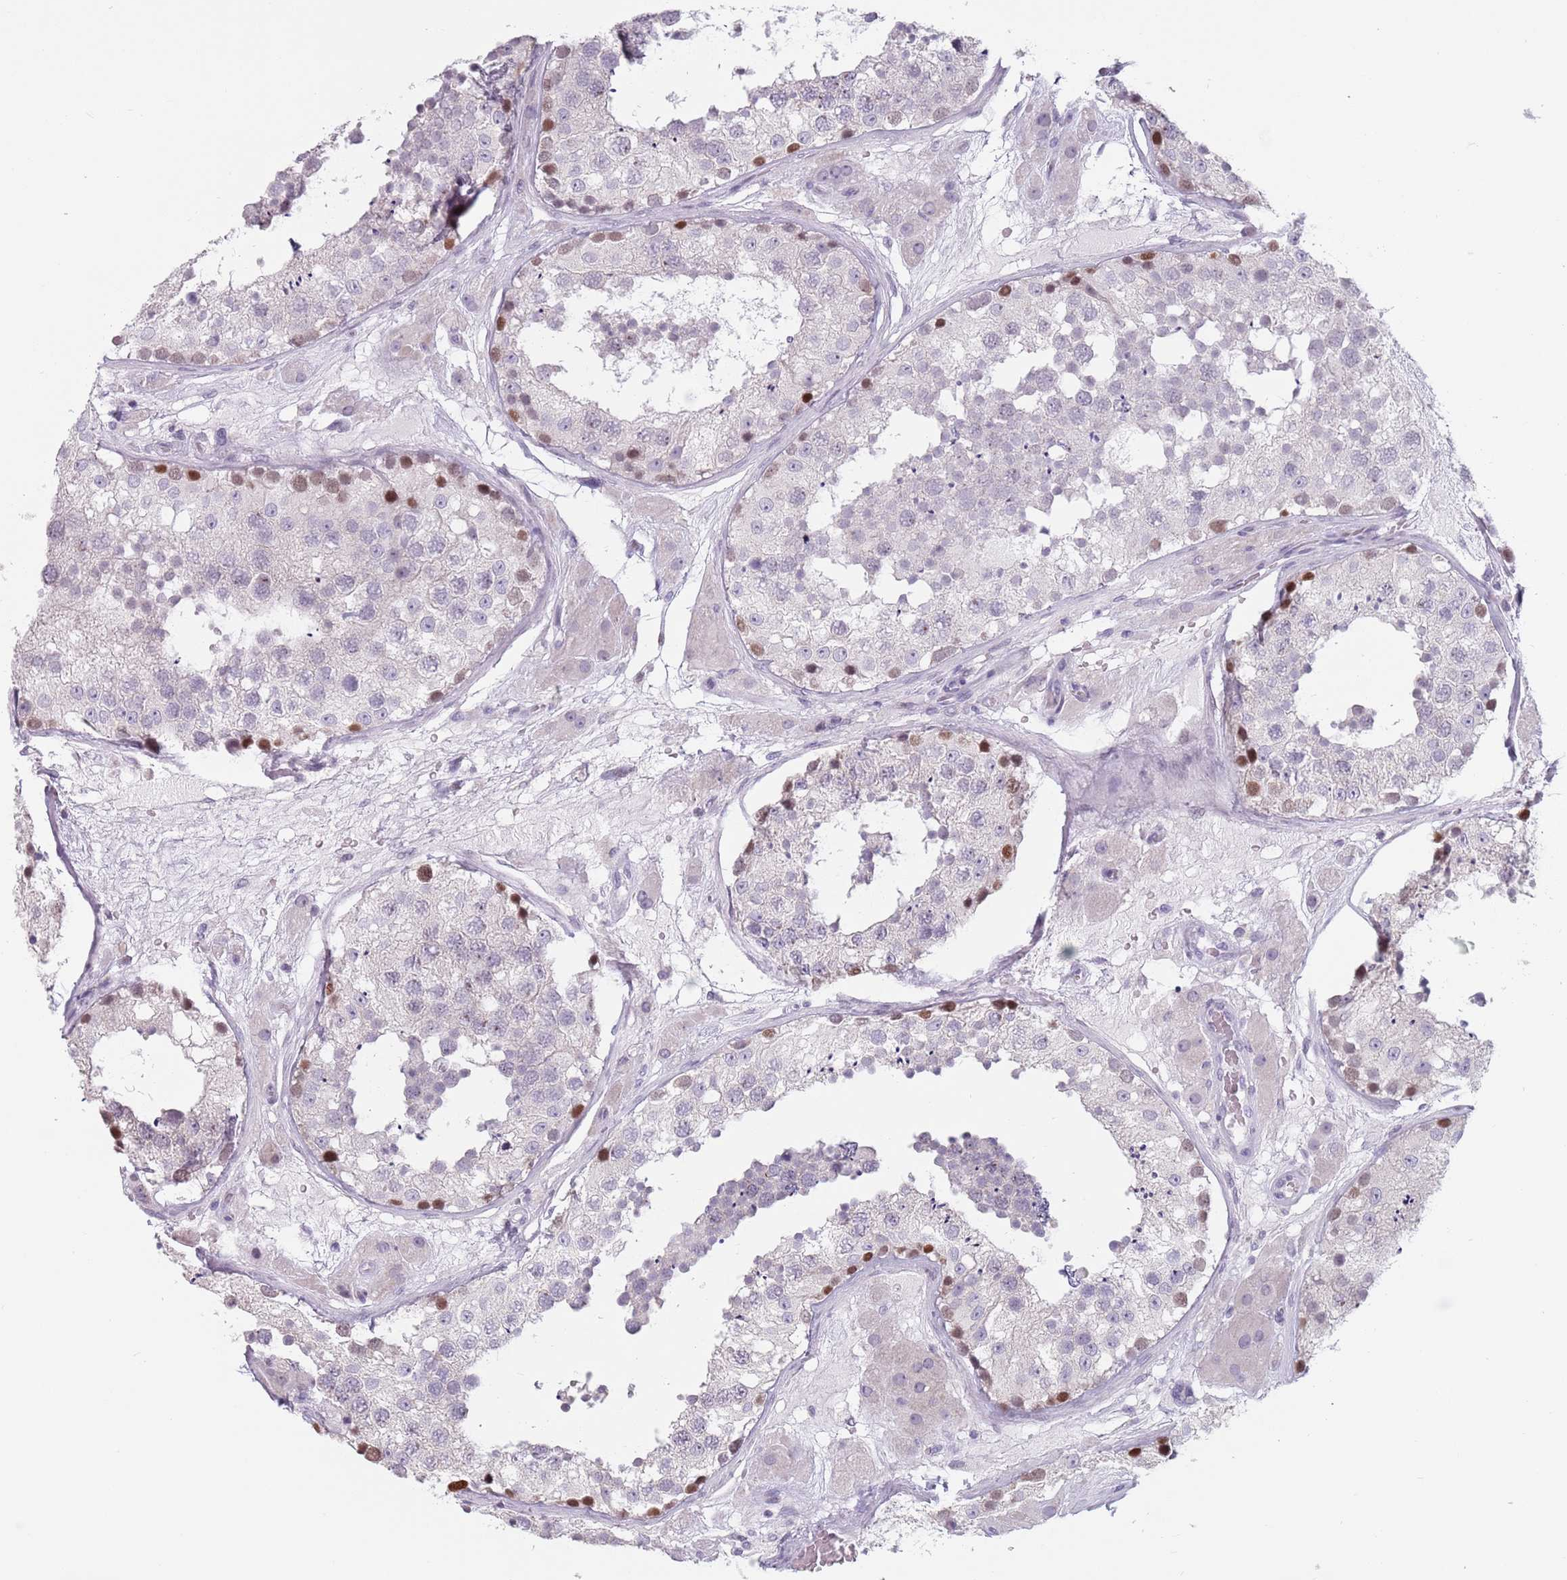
{"staining": {"intensity": "moderate", "quantity": "<25%", "location": "nuclear"}, "tissue": "testis", "cell_type": "Cells in seminiferous ducts", "image_type": "normal", "snomed": [{"axis": "morphology", "description": "Normal tissue, NOS"}, {"axis": "topography", "description": "Testis"}], "caption": "The image exhibits immunohistochemical staining of normal testis. There is moderate nuclear expression is appreciated in approximately <25% of cells in seminiferous ducts. (DAB (3,3'-diaminobenzidine) IHC with brightfield microscopy, high magnification).", "gene": "ZKSCAN2", "patient": {"sex": "male", "age": 26}}